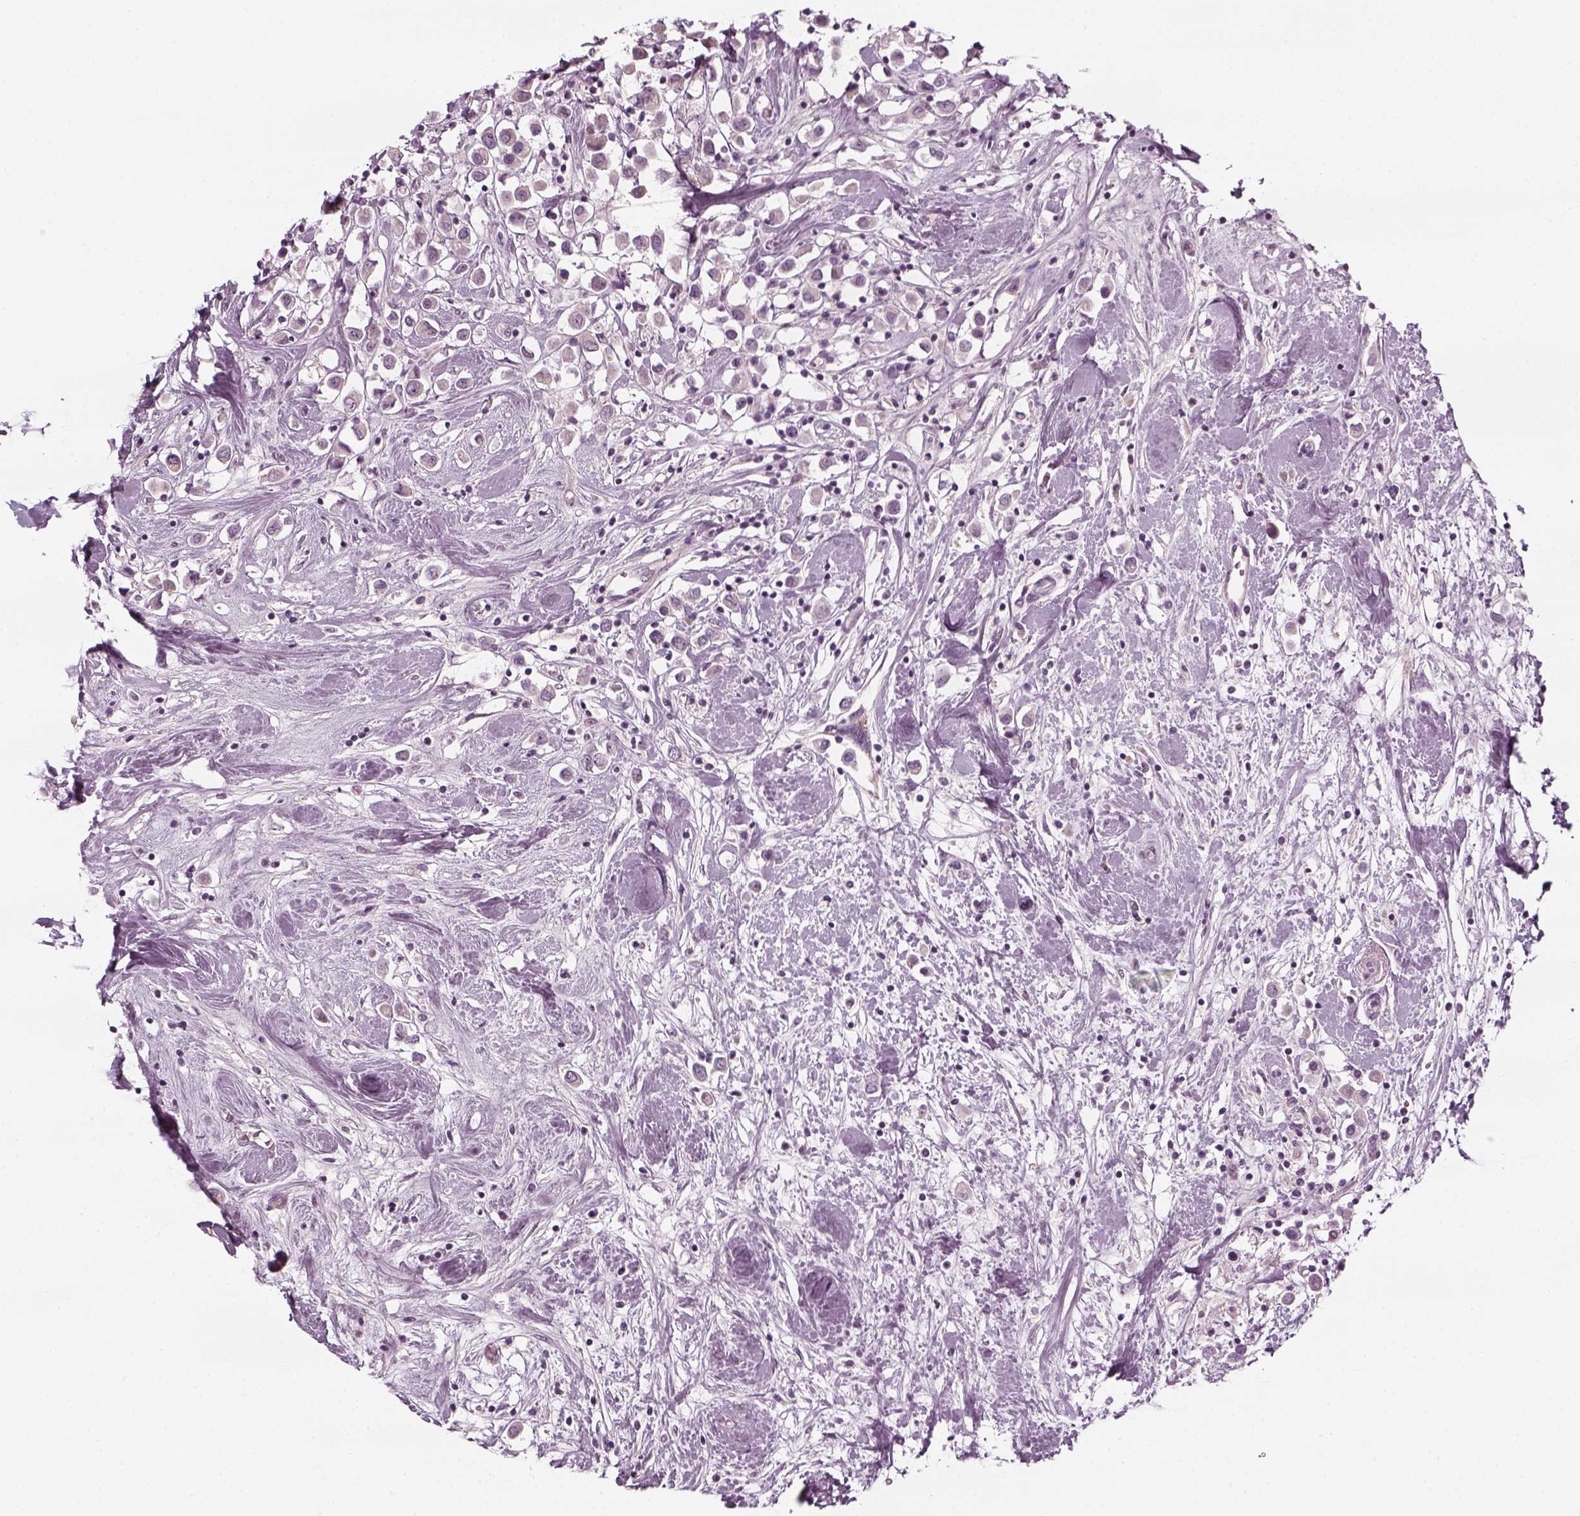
{"staining": {"intensity": "negative", "quantity": "none", "location": "none"}, "tissue": "breast cancer", "cell_type": "Tumor cells", "image_type": "cancer", "snomed": [{"axis": "morphology", "description": "Duct carcinoma"}, {"axis": "topography", "description": "Breast"}], "caption": "Breast cancer stained for a protein using immunohistochemistry (IHC) displays no positivity tumor cells.", "gene": "PNMT", "patient": {"sex": "female", "age": 61}}